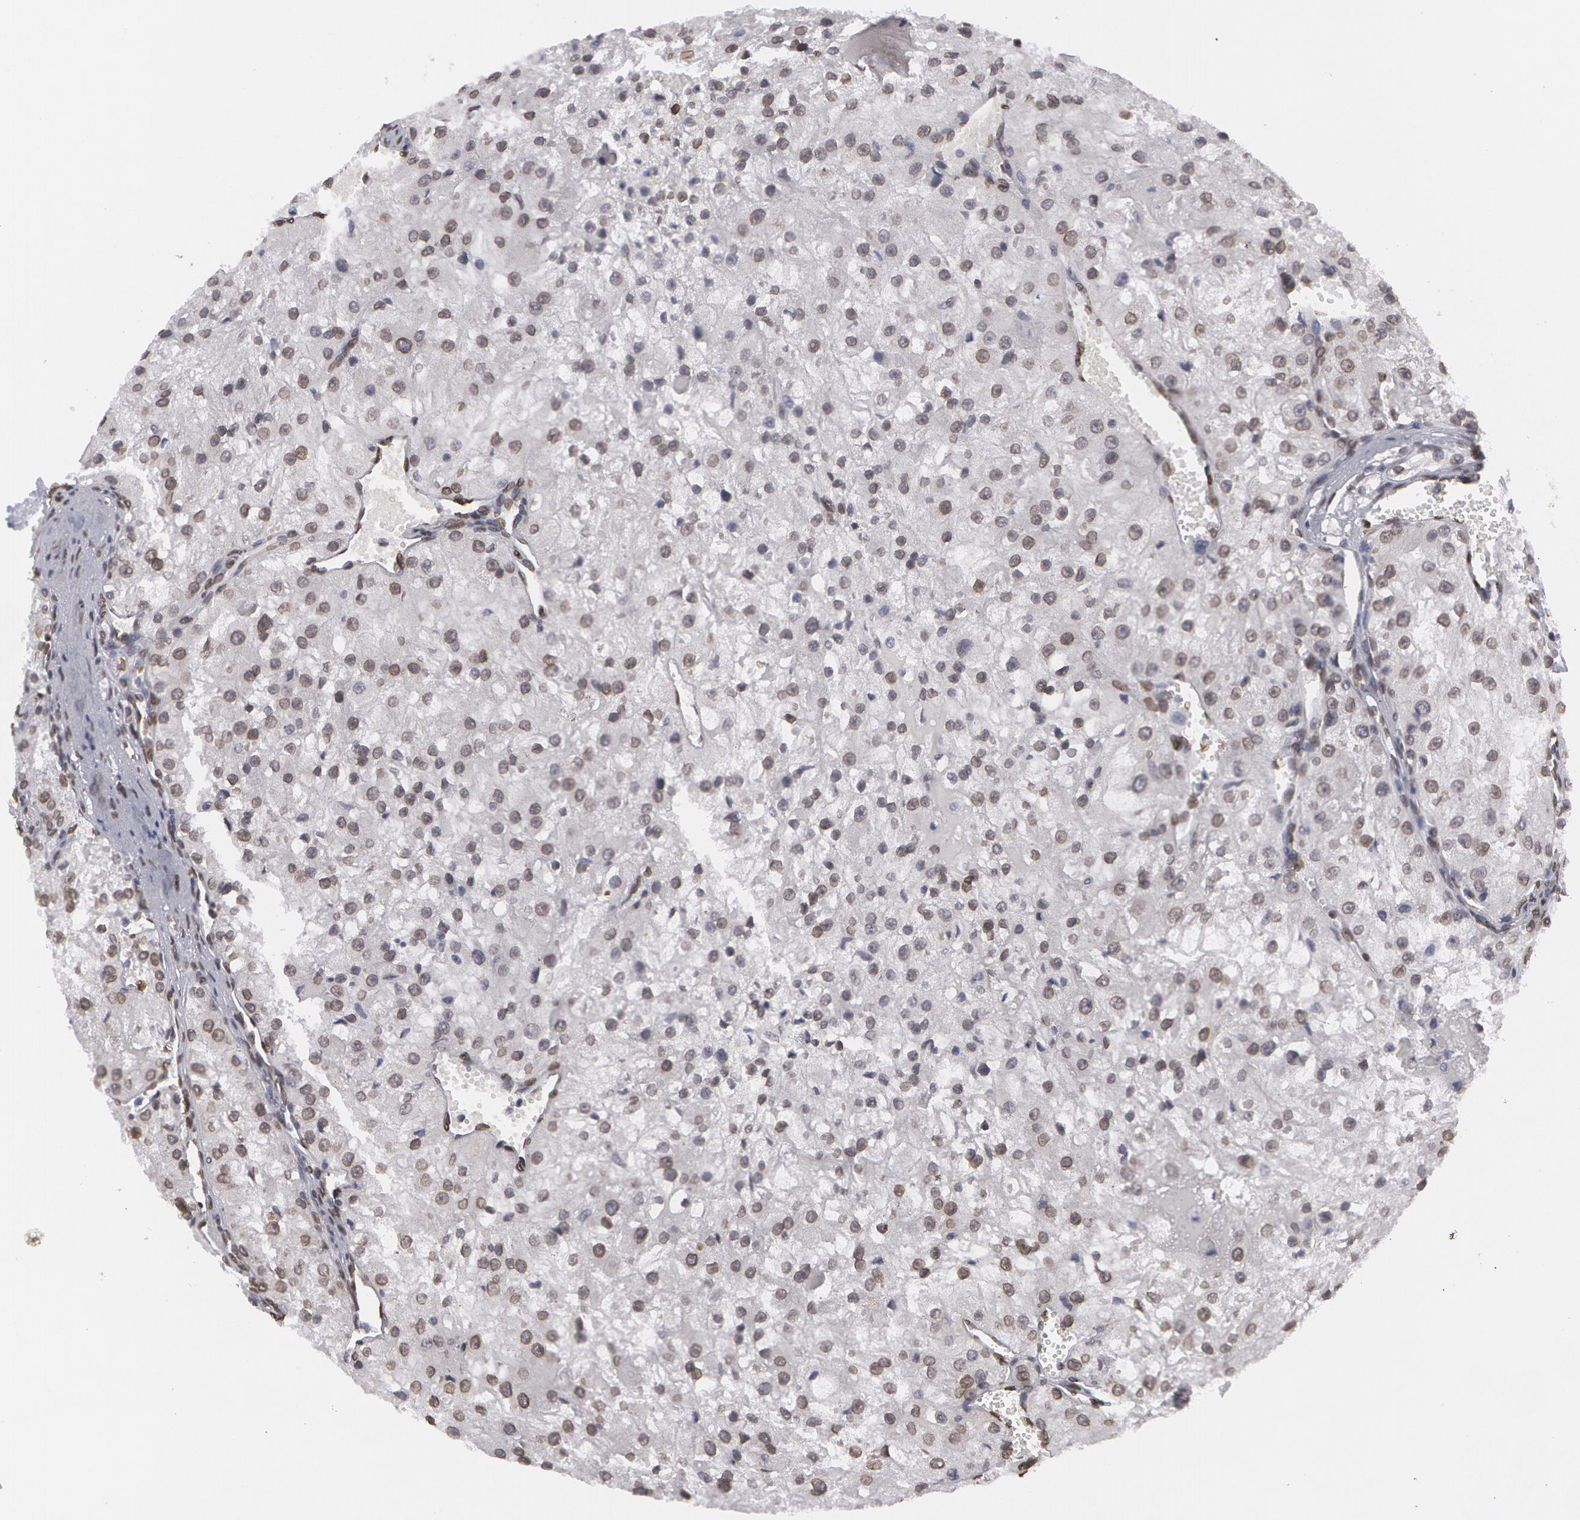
{"staining": {"intensity": "weak", "quantity": "25%-75%", "location": "cytoplasmic/membranous"}, "tissue": "renal cancer", "cell_type": "Tumor cells", "image_type": "cancer", "snomed": [{"axis": "morphology", "description": "Adenocarcinoma, NOS"}, {"axis": "topography", "description": "Kidney"}], "caption": "Renal cancer (adenocarcinoma) stained with immunohistochemistry demonstrates weak cytoplasmic/membranous staining in about 25%-75% of tumor cells.", "gene": "EMD", "patient": {"sex": "female", "age": 74}}